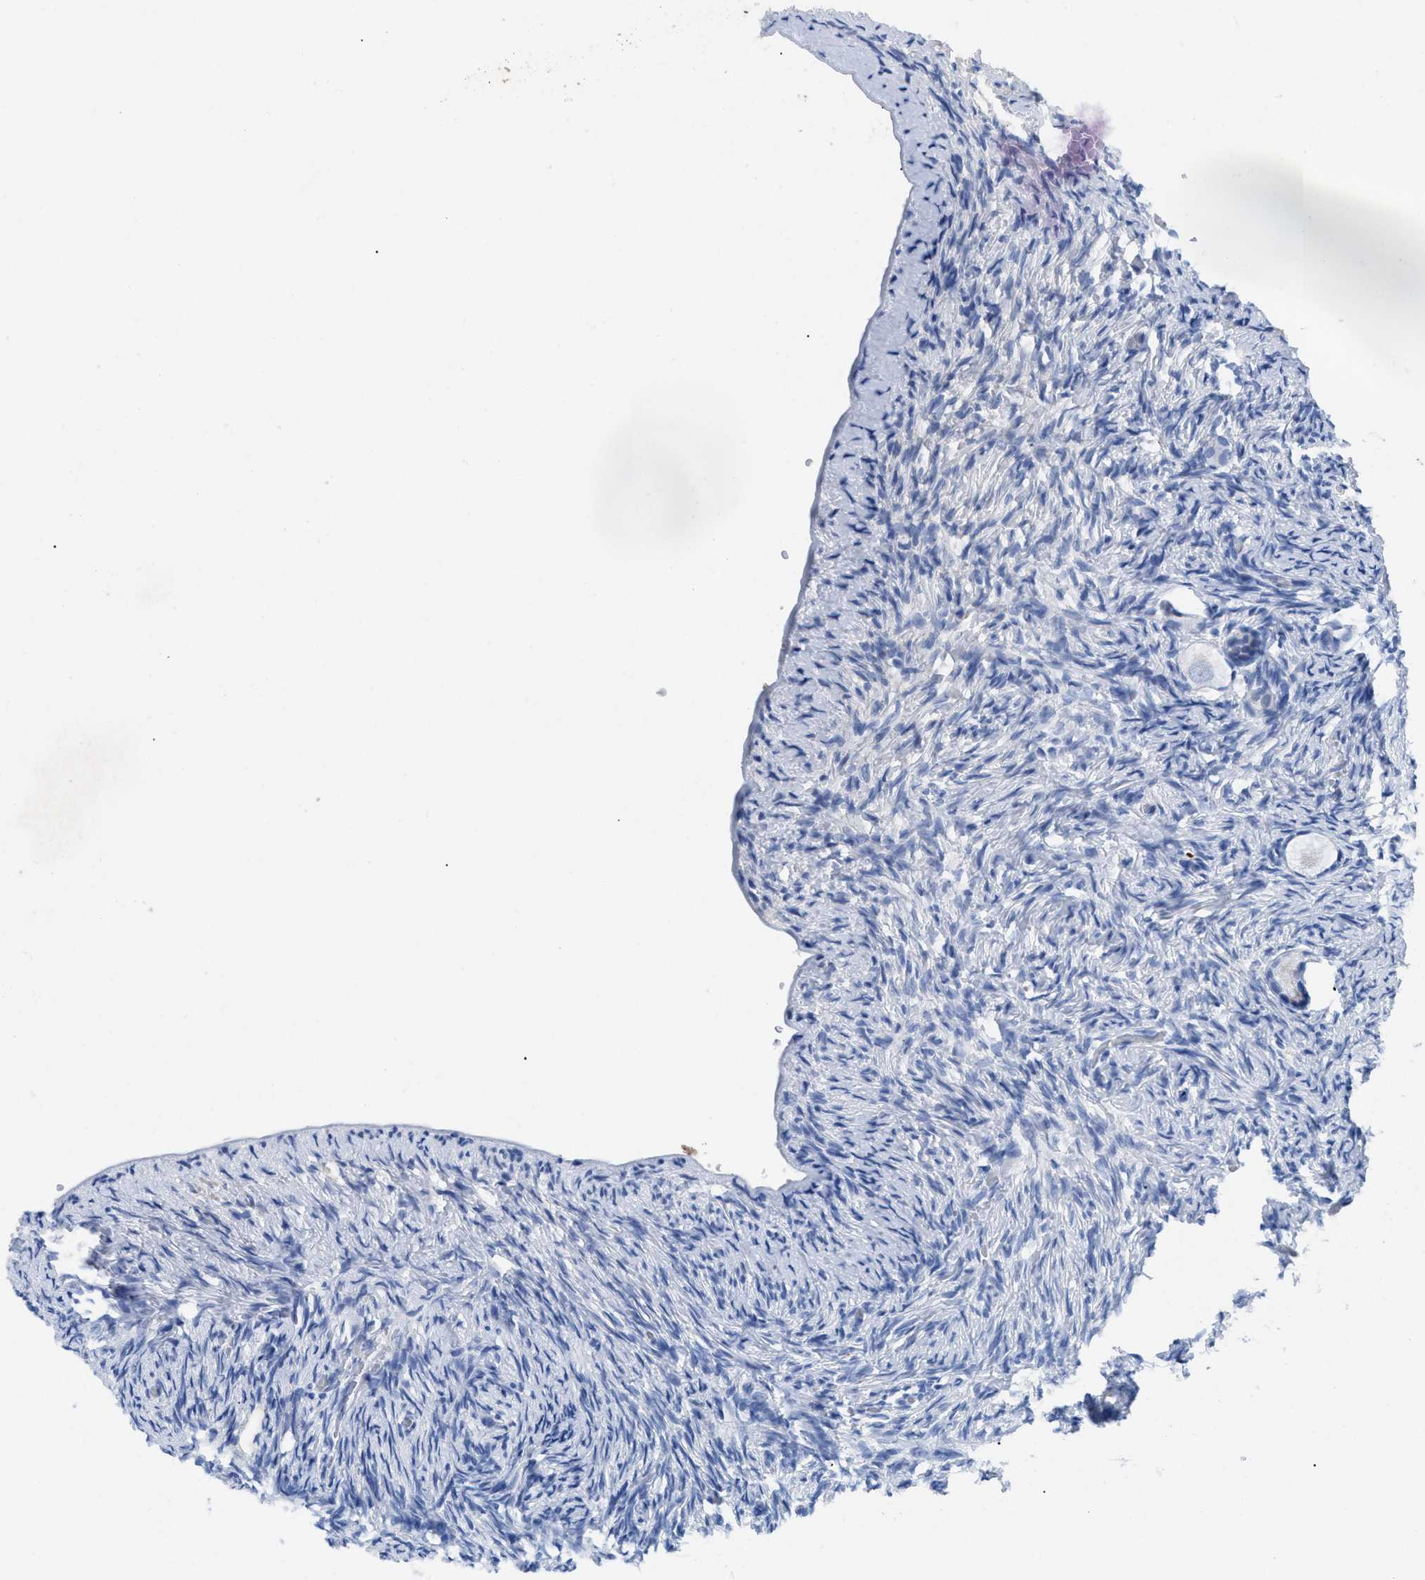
{"staining": {"intensity": "negative", "quantity": "none", "location": "none"}, "tissue": "ovary", "cell_type": "Follicle cells", "image_type": "normal", "snomed": [{"axis": "morphology", "description": "Normal tissue, NOS"}, {"axis": "topography", "description": "Ovary"}], "caption": "DAB (3,3'-diaminobenzidine) immunohistochemical staining of unremarkable ovary reveals no significant expression in follicle cells. The staining is performed using DAB (3,3'-diaminobenzidine) brown chromogen with nuclei counter-stained in using hematoxylin.", "gene": "TMEM68", "patient": {"sex": "female", "age": 27}}